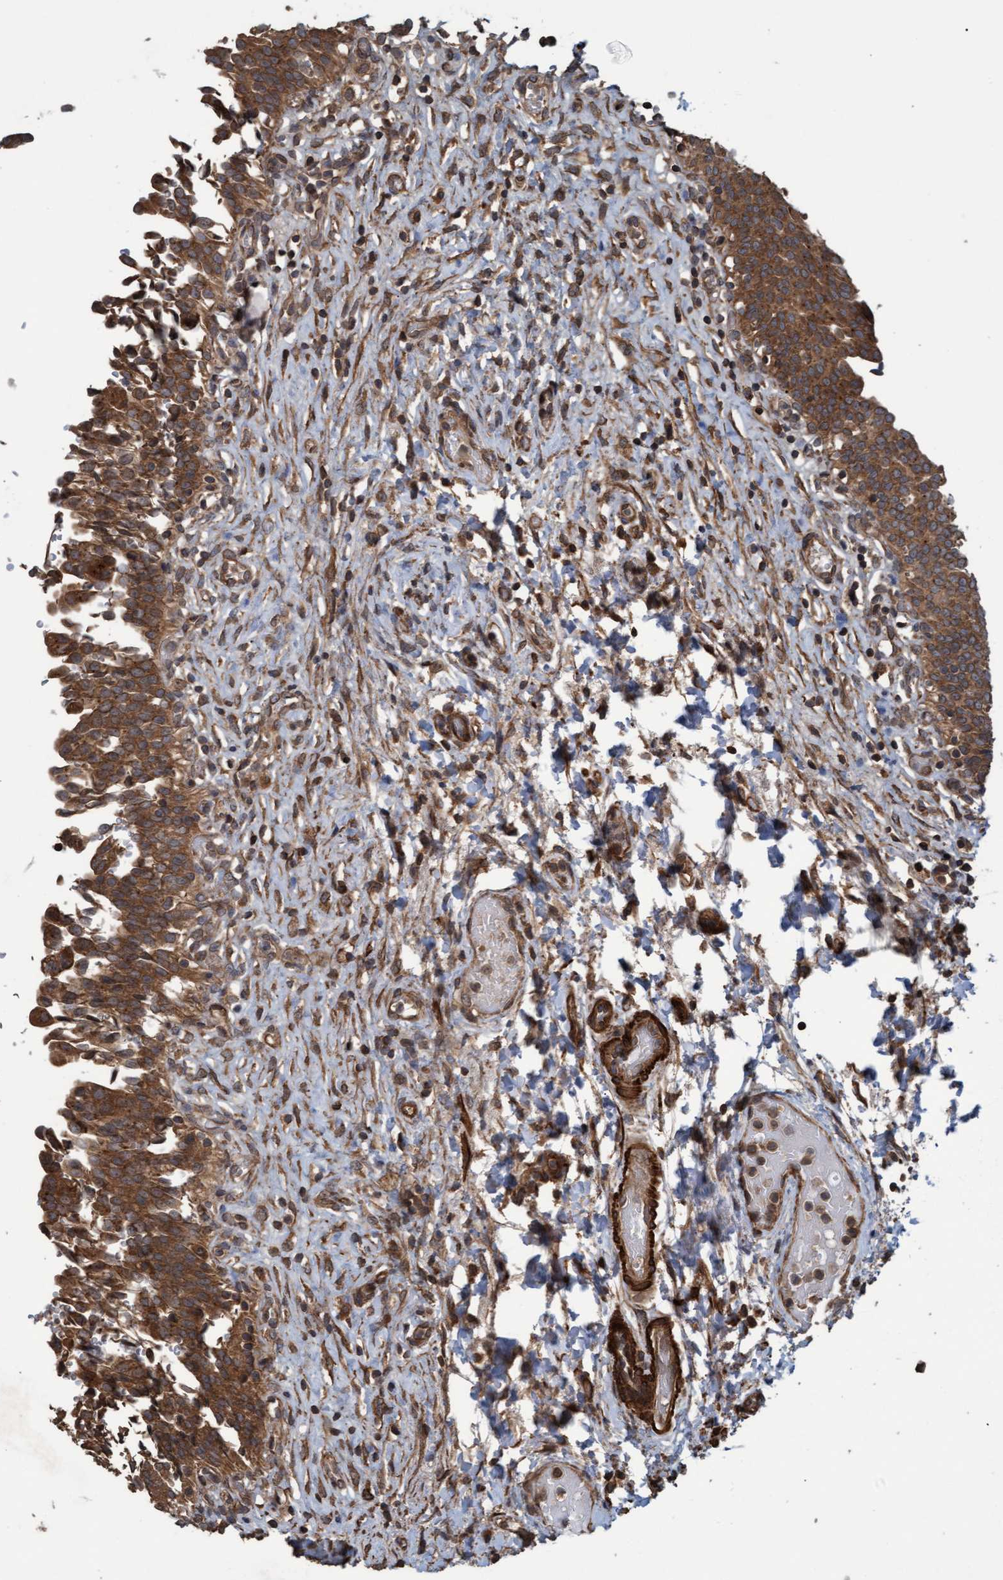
{"staining": {"intensity": "strong", "quantity": ">75%", "location": "cytoplasmic/membranous"}, "tissue": "urinary bladder", "cell_type": "Urothelial cells", "image_type": "normal", "snomed": [{"axis": "morphology", "description": "Urothelial carcinoma, High grade"}, {"axis": "topography", "description": "Urinary bladder"}], "caption": "The immunohistochemical stain highlights strong cytoplasmic/membranous staining in urothelial cells of benign urinary bladder. Nuclei are stained in blue.", "gene": "GGT6", "patient": {"sex": "male", "age": 46}}